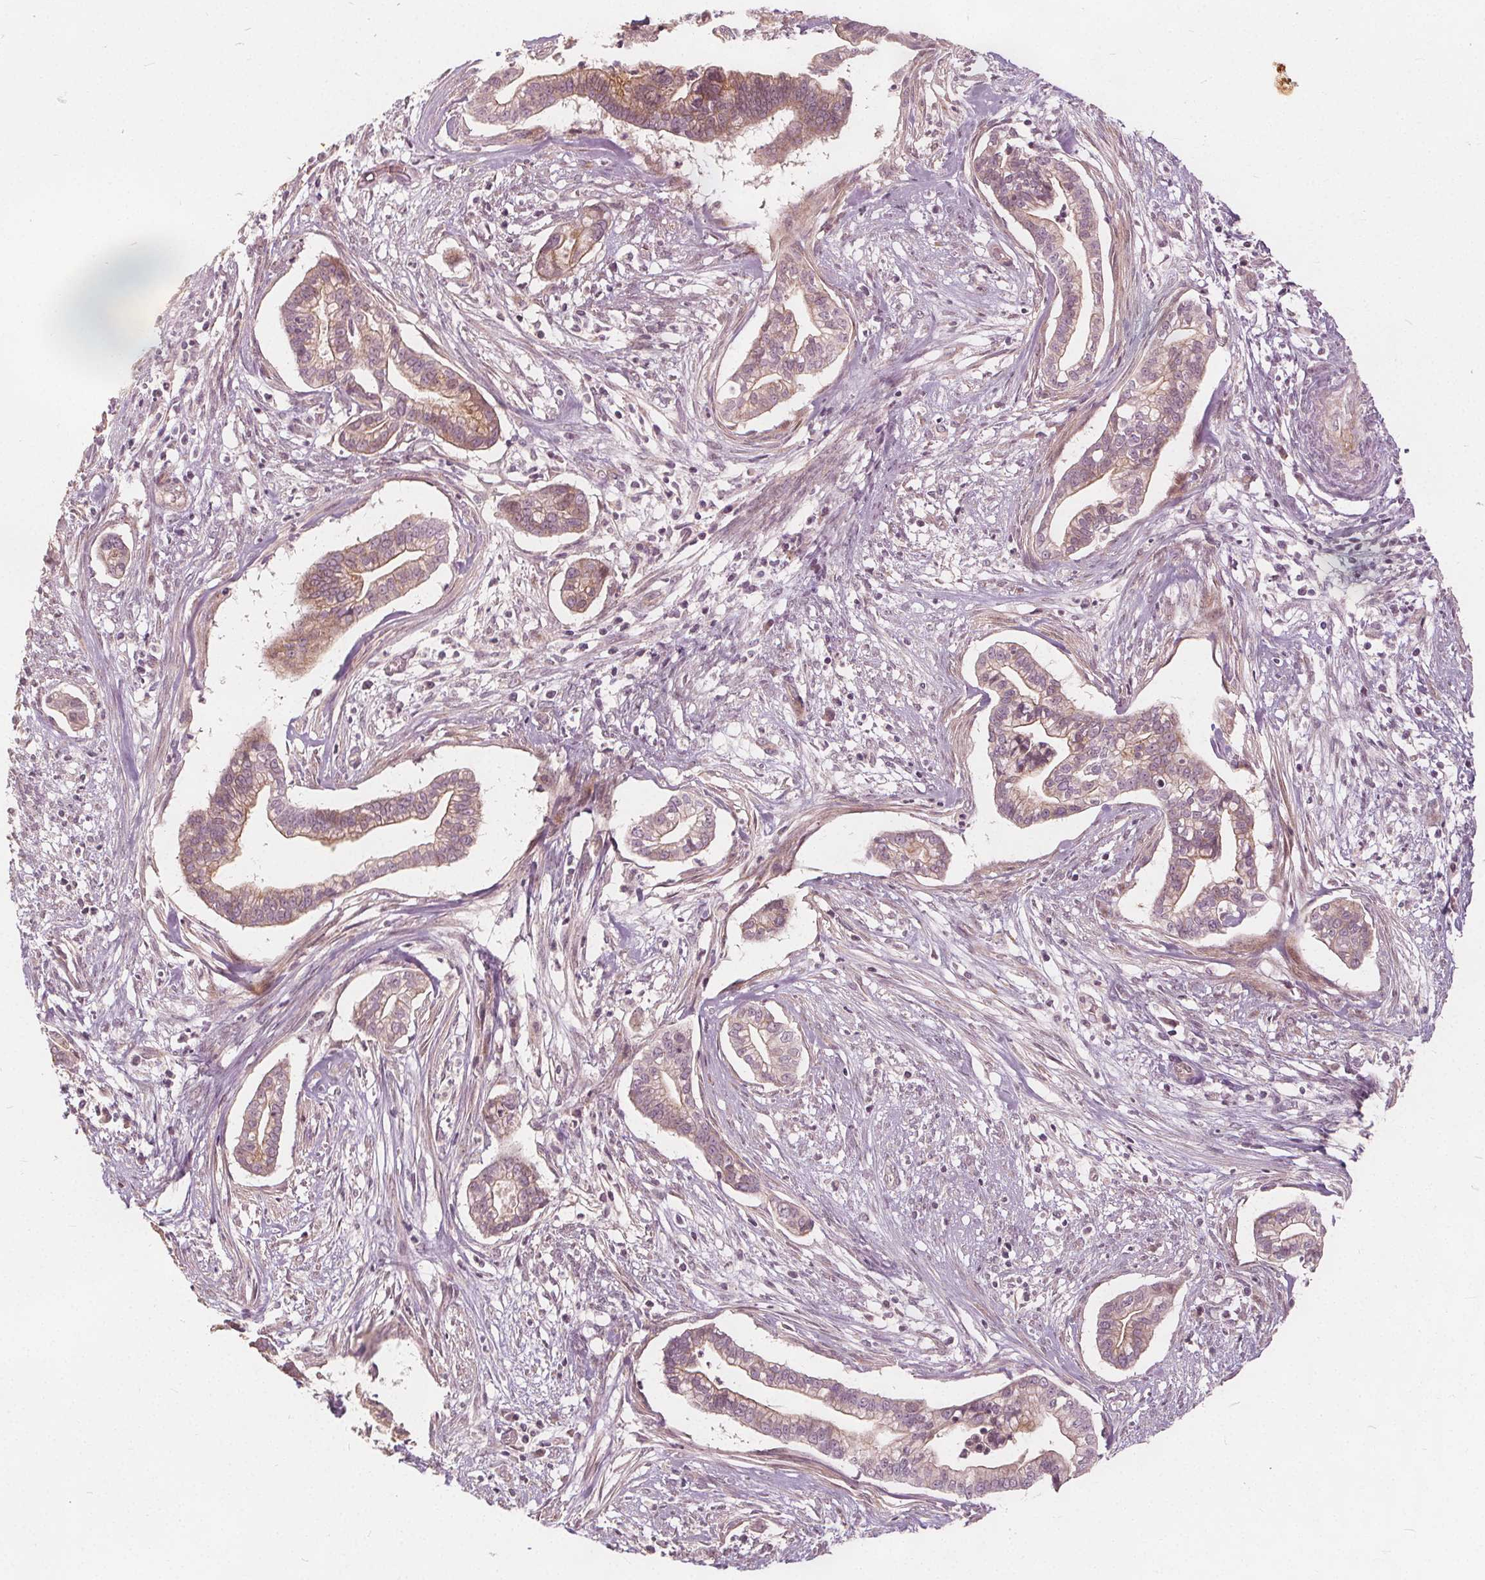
{"staining": {"intensity": "weak", "quantity": "25%-75%", "location": "cytoplasmic/membranous"}, "tissue": "cervical cancer", "cell_type": "Tumor cells", "image_type": "cancer", "snomed": [{"axis": "morphology", "description": "Adenocarcinoma, NOS"}, {"axis": "topography", "description": "Cervix"}], "caption": "This micrograph reveals immunohistochemistry (IHC) staining of adenocarcinoma (cervical), with low weak cytoplasmic/membranous positivity in about 25%-75% of tumor cells.", "gene": "PTPRT", "patient": {"sex": "female", "age": 62}}